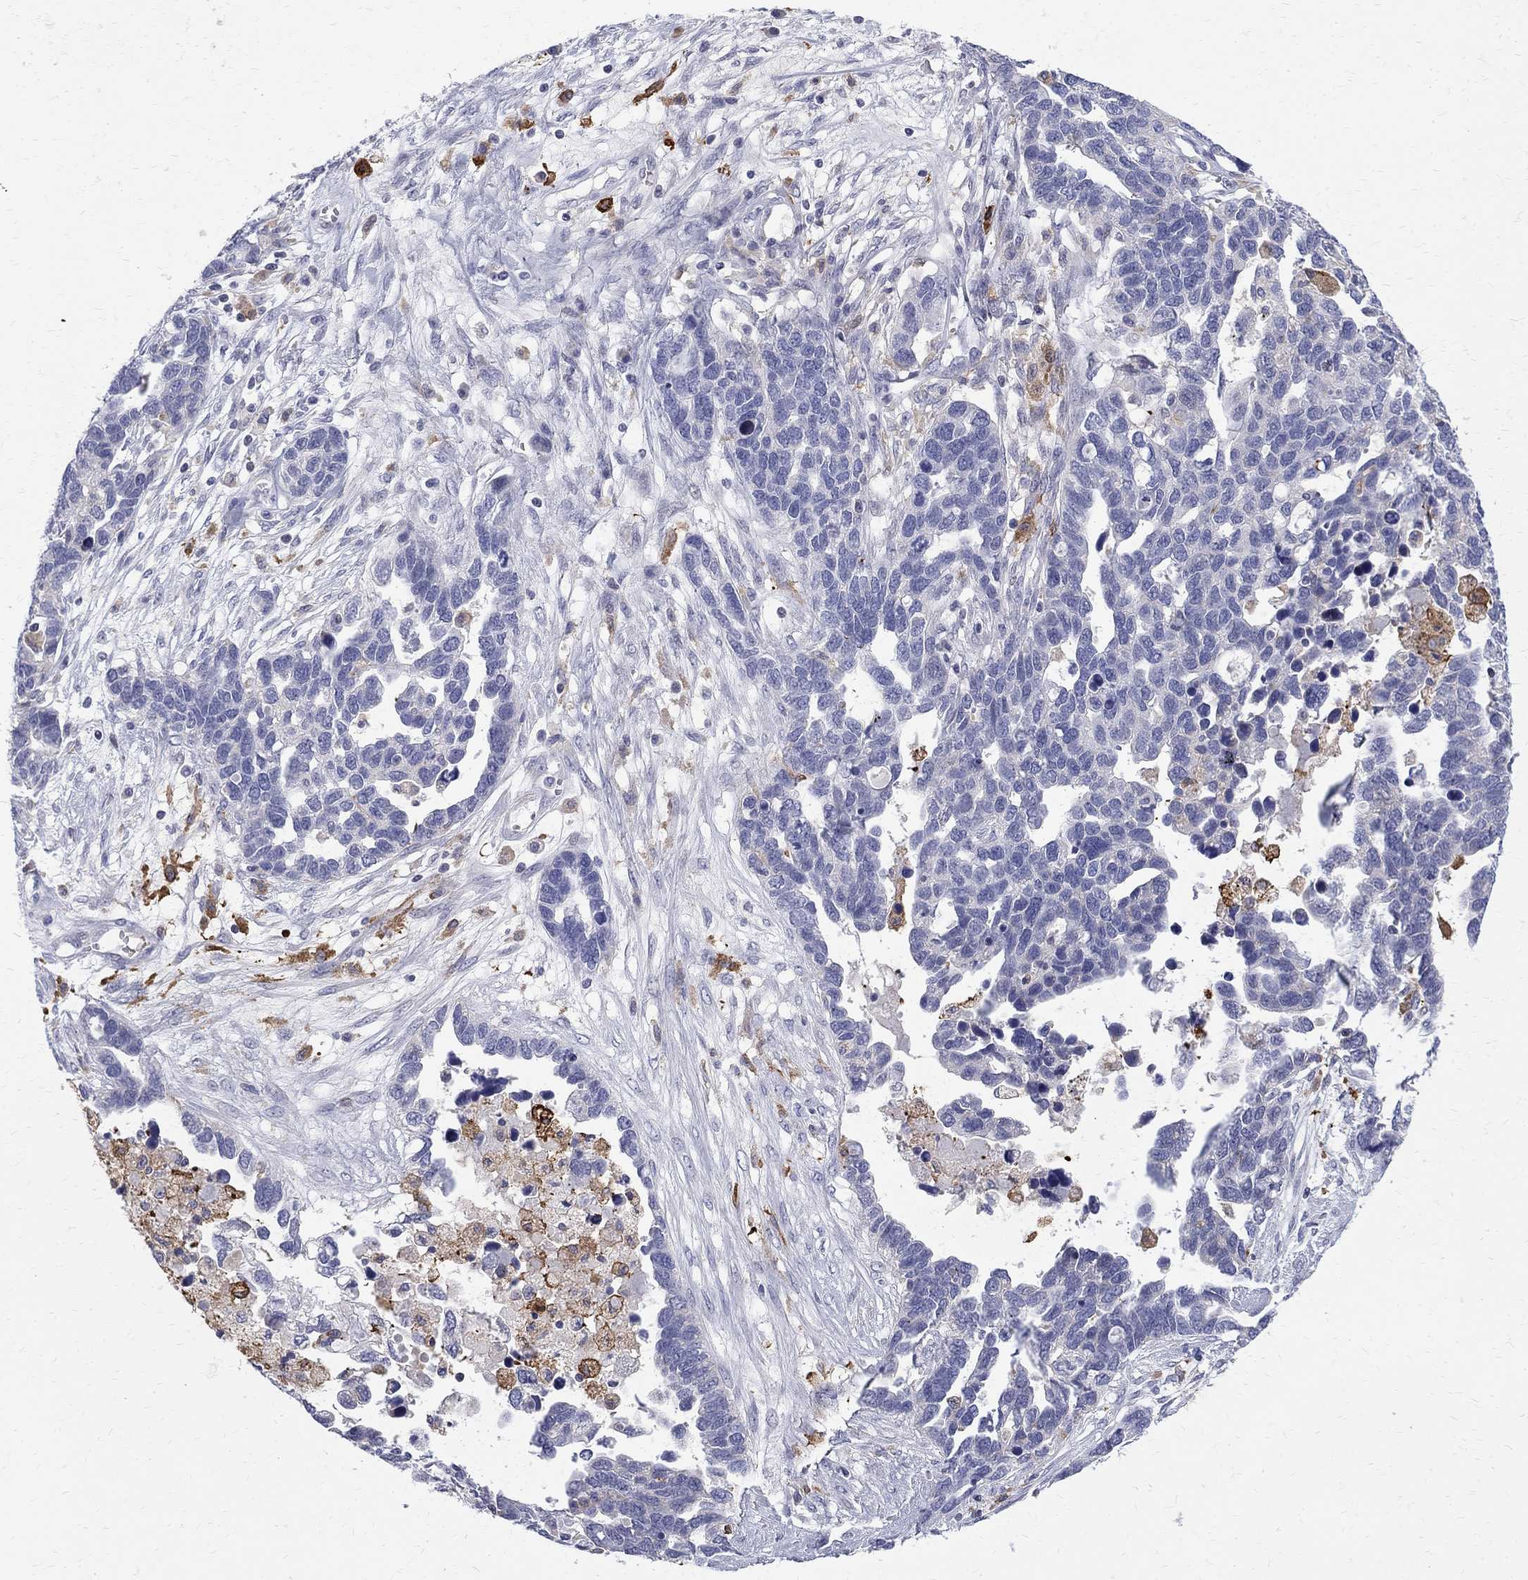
{"staining": {"intensity": "negative", "quantity": "none", "location": "none"}, "tissue": "ovarian cancer", "cell_type": "Tumor cells", "image_type": "cancer", "snomed": [{"axis": "morphology", "description": "Cystadenocarcinoma, serous, NOS"}, {"axis": "topography", "description": "Ovary"}], "caption": "An IHC image of ovarian cancer is shown. There is no staining in tumor cells of ovarian cancer.", "gene": "AGER", "patient": {"sex": "female", "age": 54}}